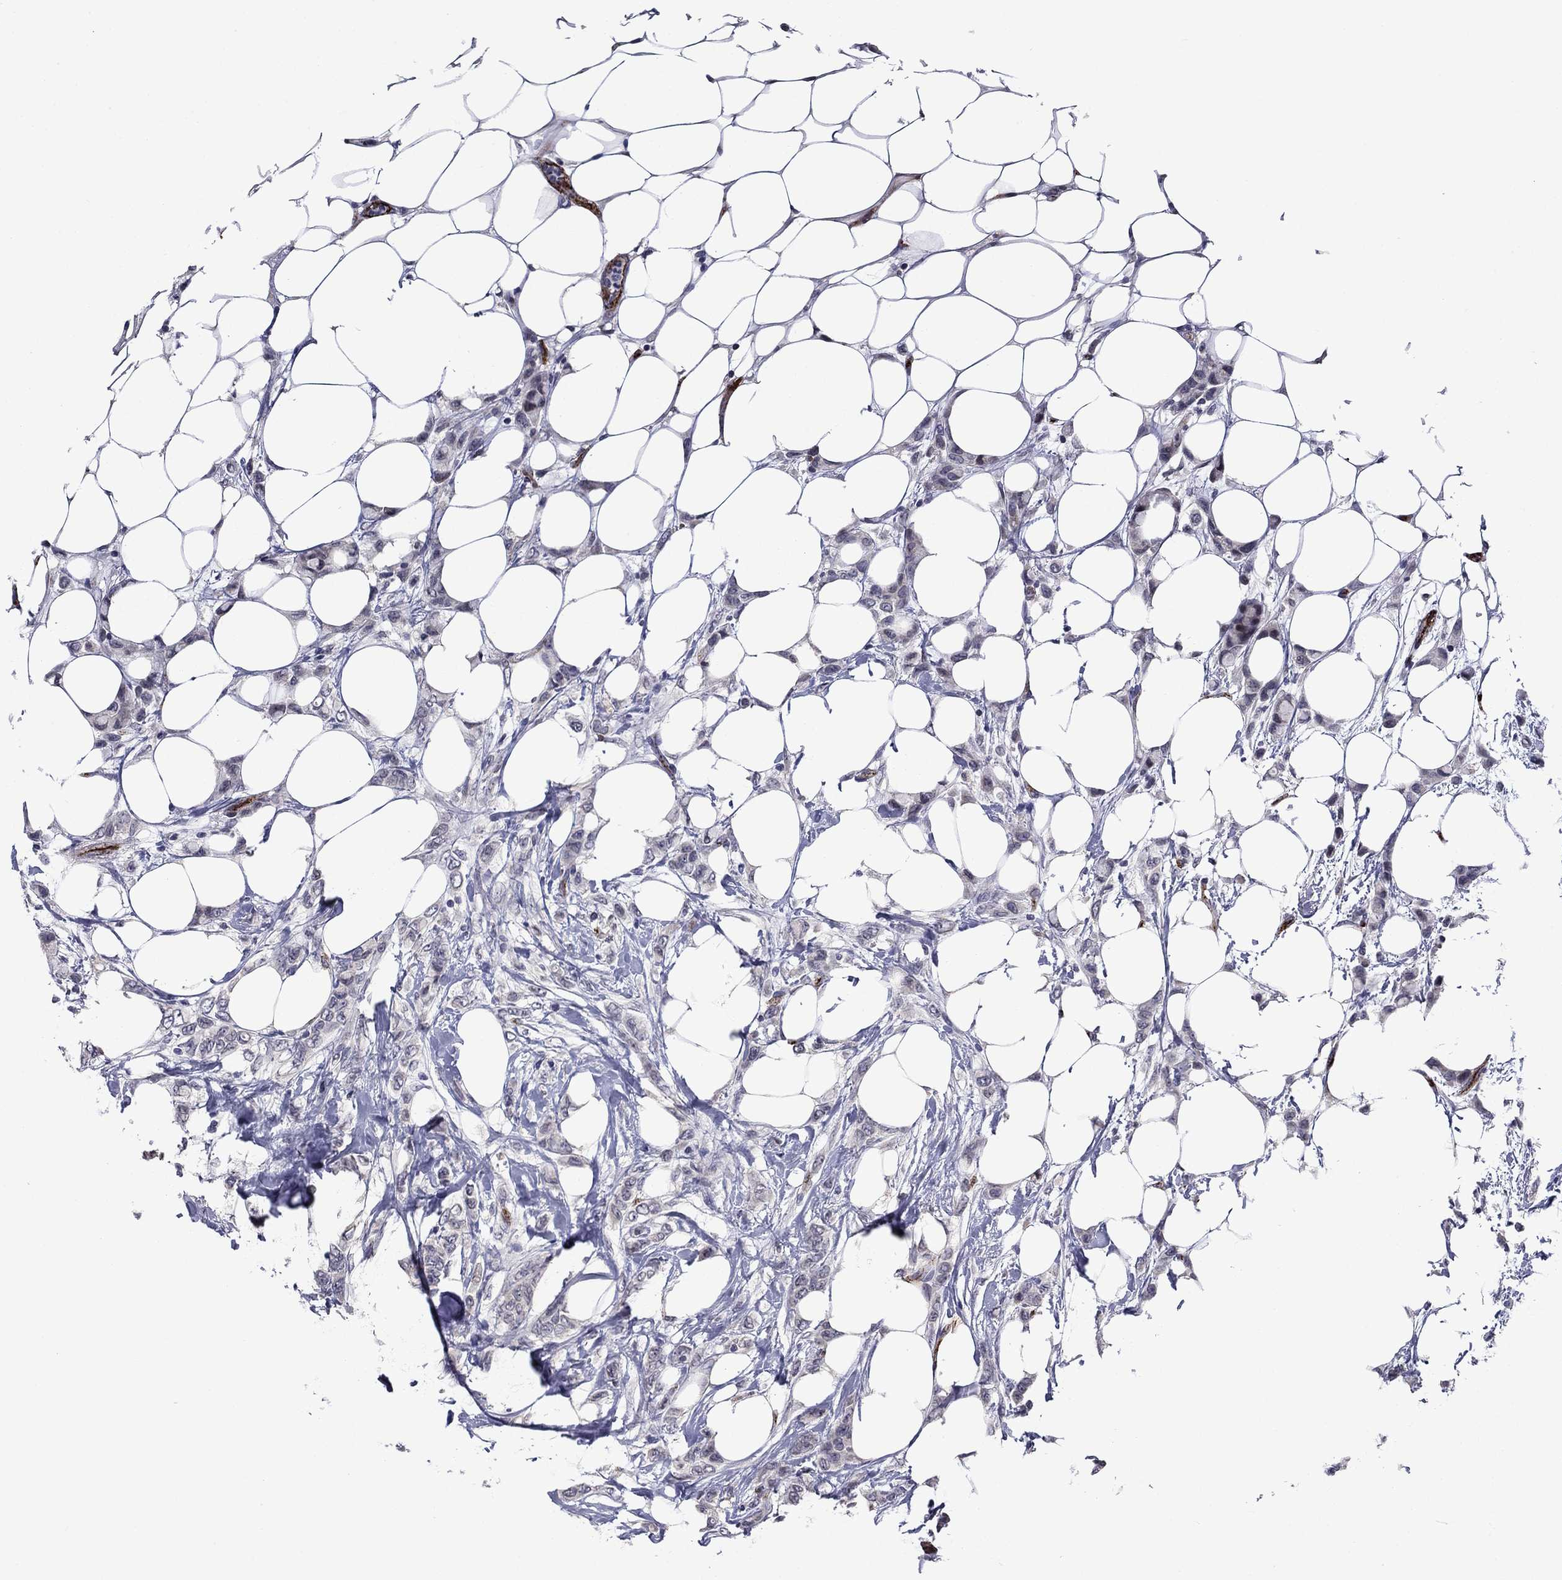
{"staining": {"intensity": "negative", "quantity": "none", "location": "none"}, "tissue": "breast cancer", "cell_type": "Tumor cells", "image_type": "cancer", "snomed": [{"axis": "morphology", "description": "Lobular carcinoma"}, {"axis": "topography", "description": "Breast"}], "caption": "Immunohistochemical staining of breast cancer demonstrates no significant expression in tumor cells.", "gene": "SLITRK1", "patient": {"sex": "female", "age": 66}}